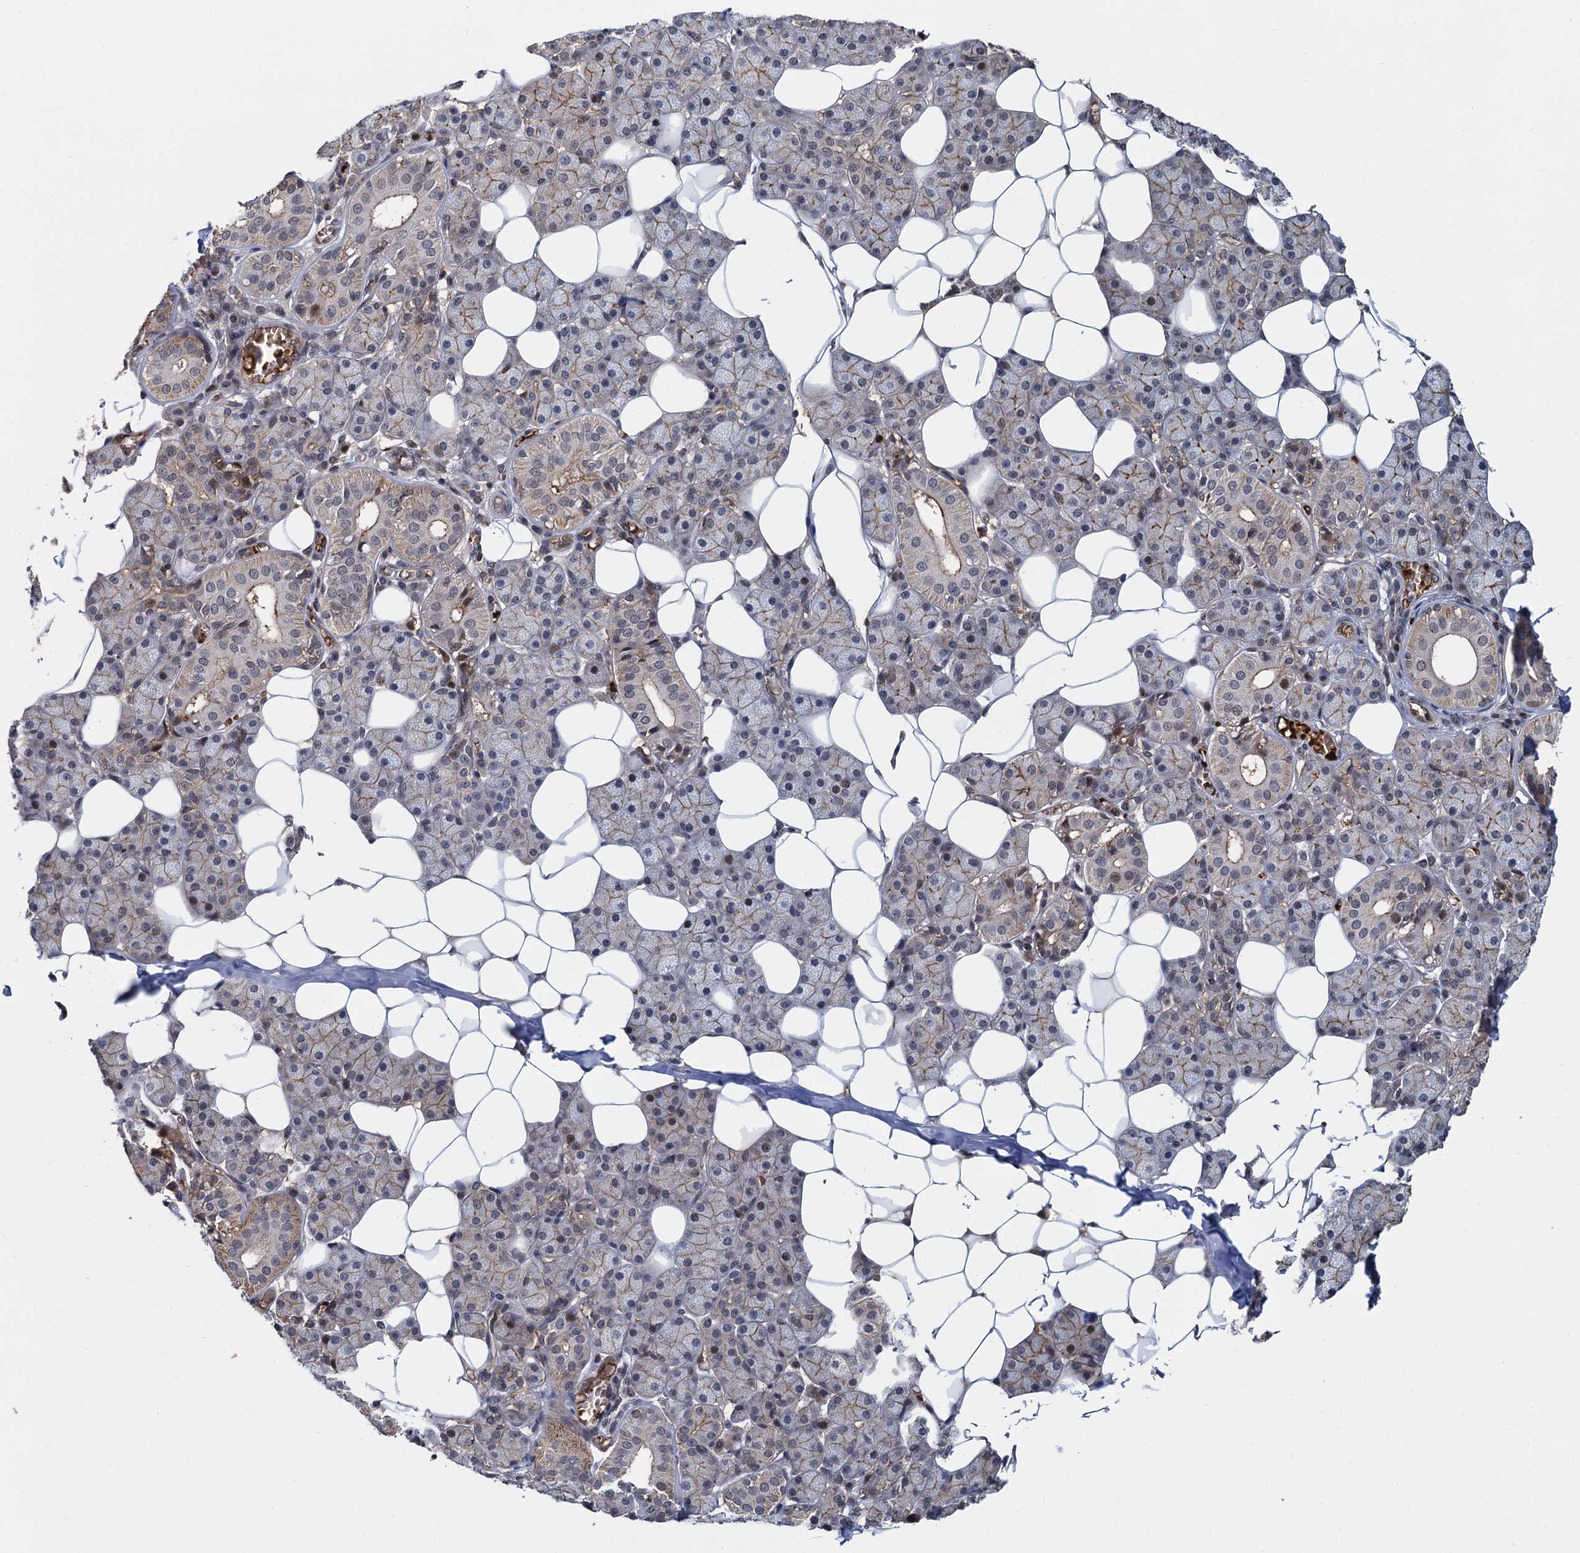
{"staining": {"intensity": "moderate", "quantity": "25%-75%", "location": "cytoplasmic/membranous"}, "tissue": "salivary gland", "cell_type": "Glandular cells", "image_type": "normal", "snomed": [{"axis": "morphology", "description": "Normal tissue, NOS"}, {"axis": "topography", "description": "Salivary gland"}], "caption": "Brown immunohistochemical staining in unremarkable salivary gland shows moderate cytoplasmic/membranous staining in approximately 25%-75% of glandular cells.", "gene": "FANCI", "patient": {"sex": "female", "age": 33}}